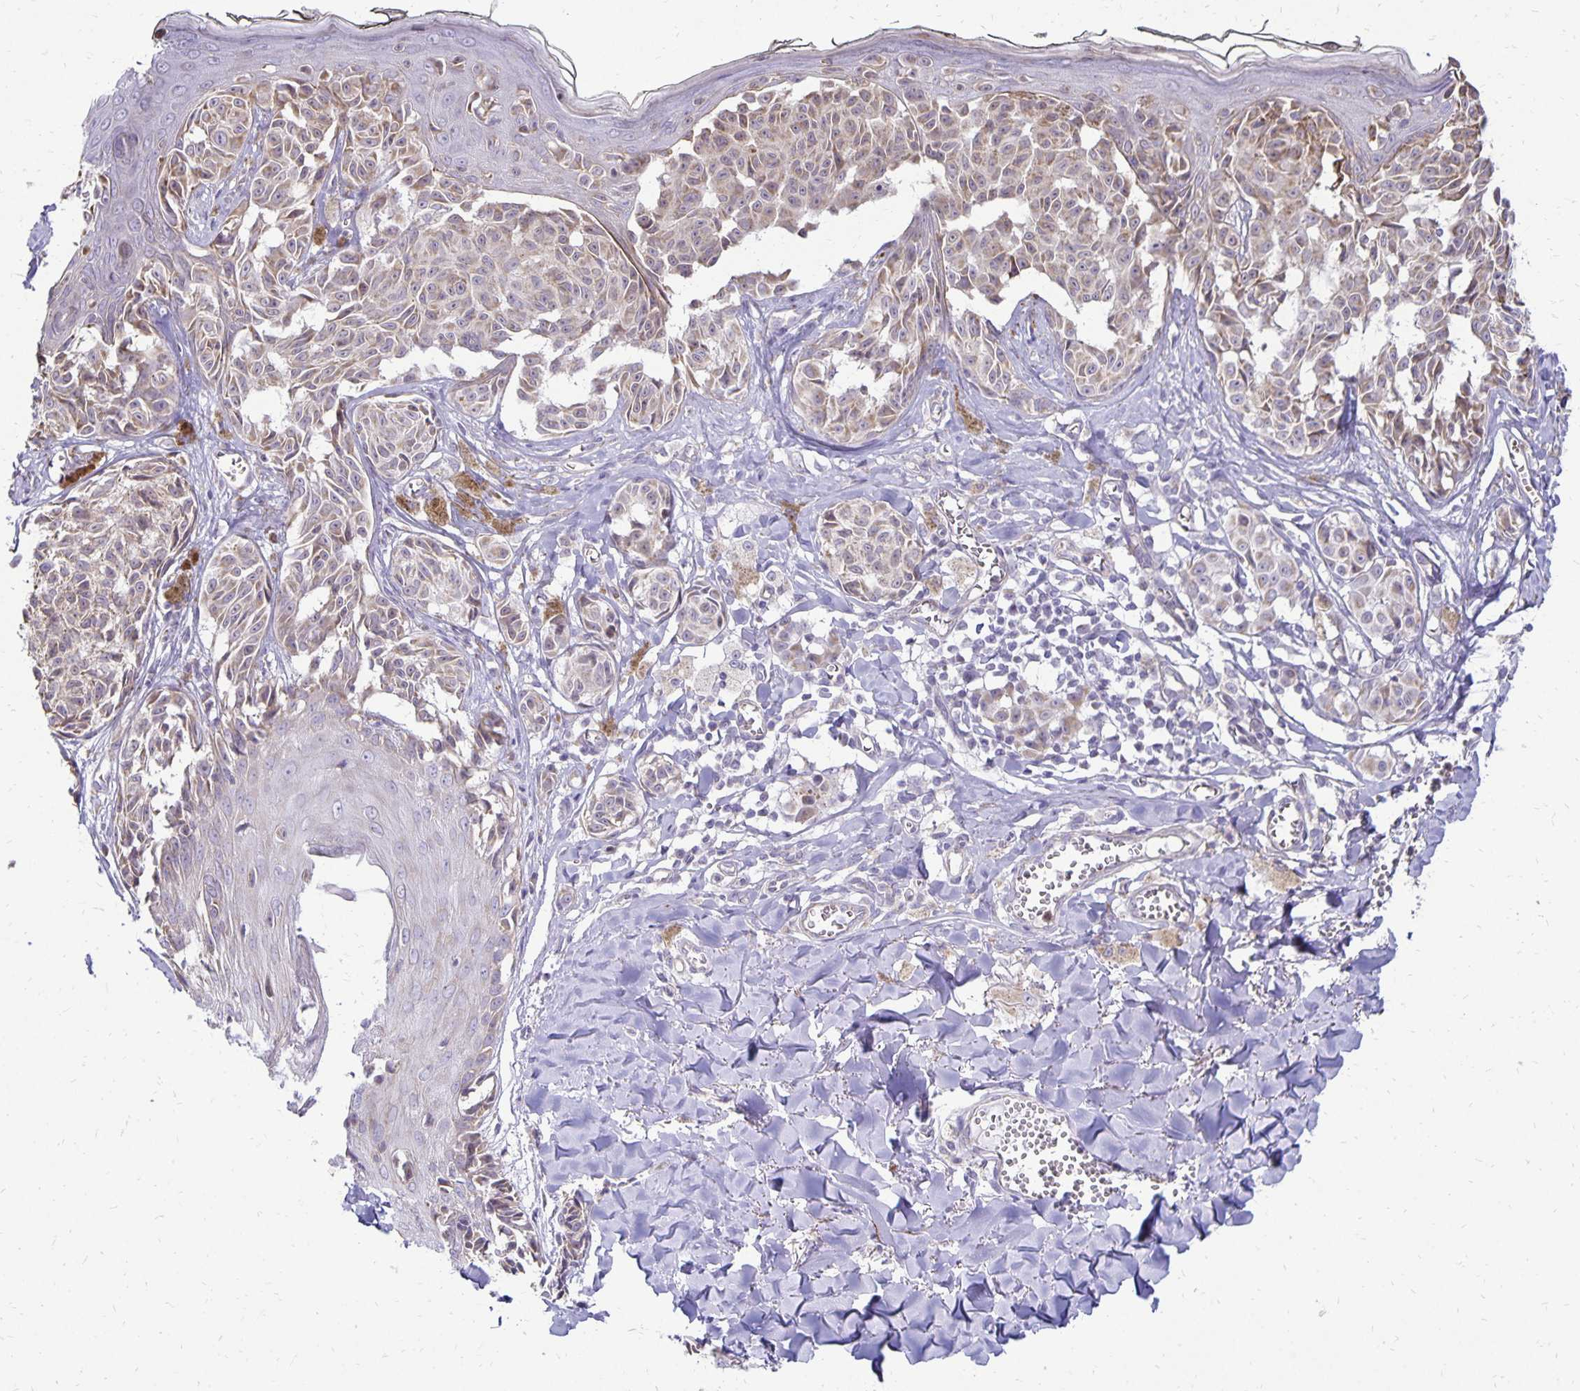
{"staining": {"intensity": "weak", "quantity": "25%-75%", "location": "cytoplasmic/membranous"}, "tissue": "melanoma", "cell_type": "Tumor cells", "image_type": "cancer", "snomed": [{"axis": "morphology", "description": "Malignant melanoma, NOS"}, {"axis": "topography", "description": "Skin"}], "caption": "There is low levels of weak cytoplasmic/membranous expression in tumor cells of melanoma, as demonstrated by immunohistochemical staining (brown color).", "gene": "FN3K", "patient": {"sex": "female", "age": 43}}